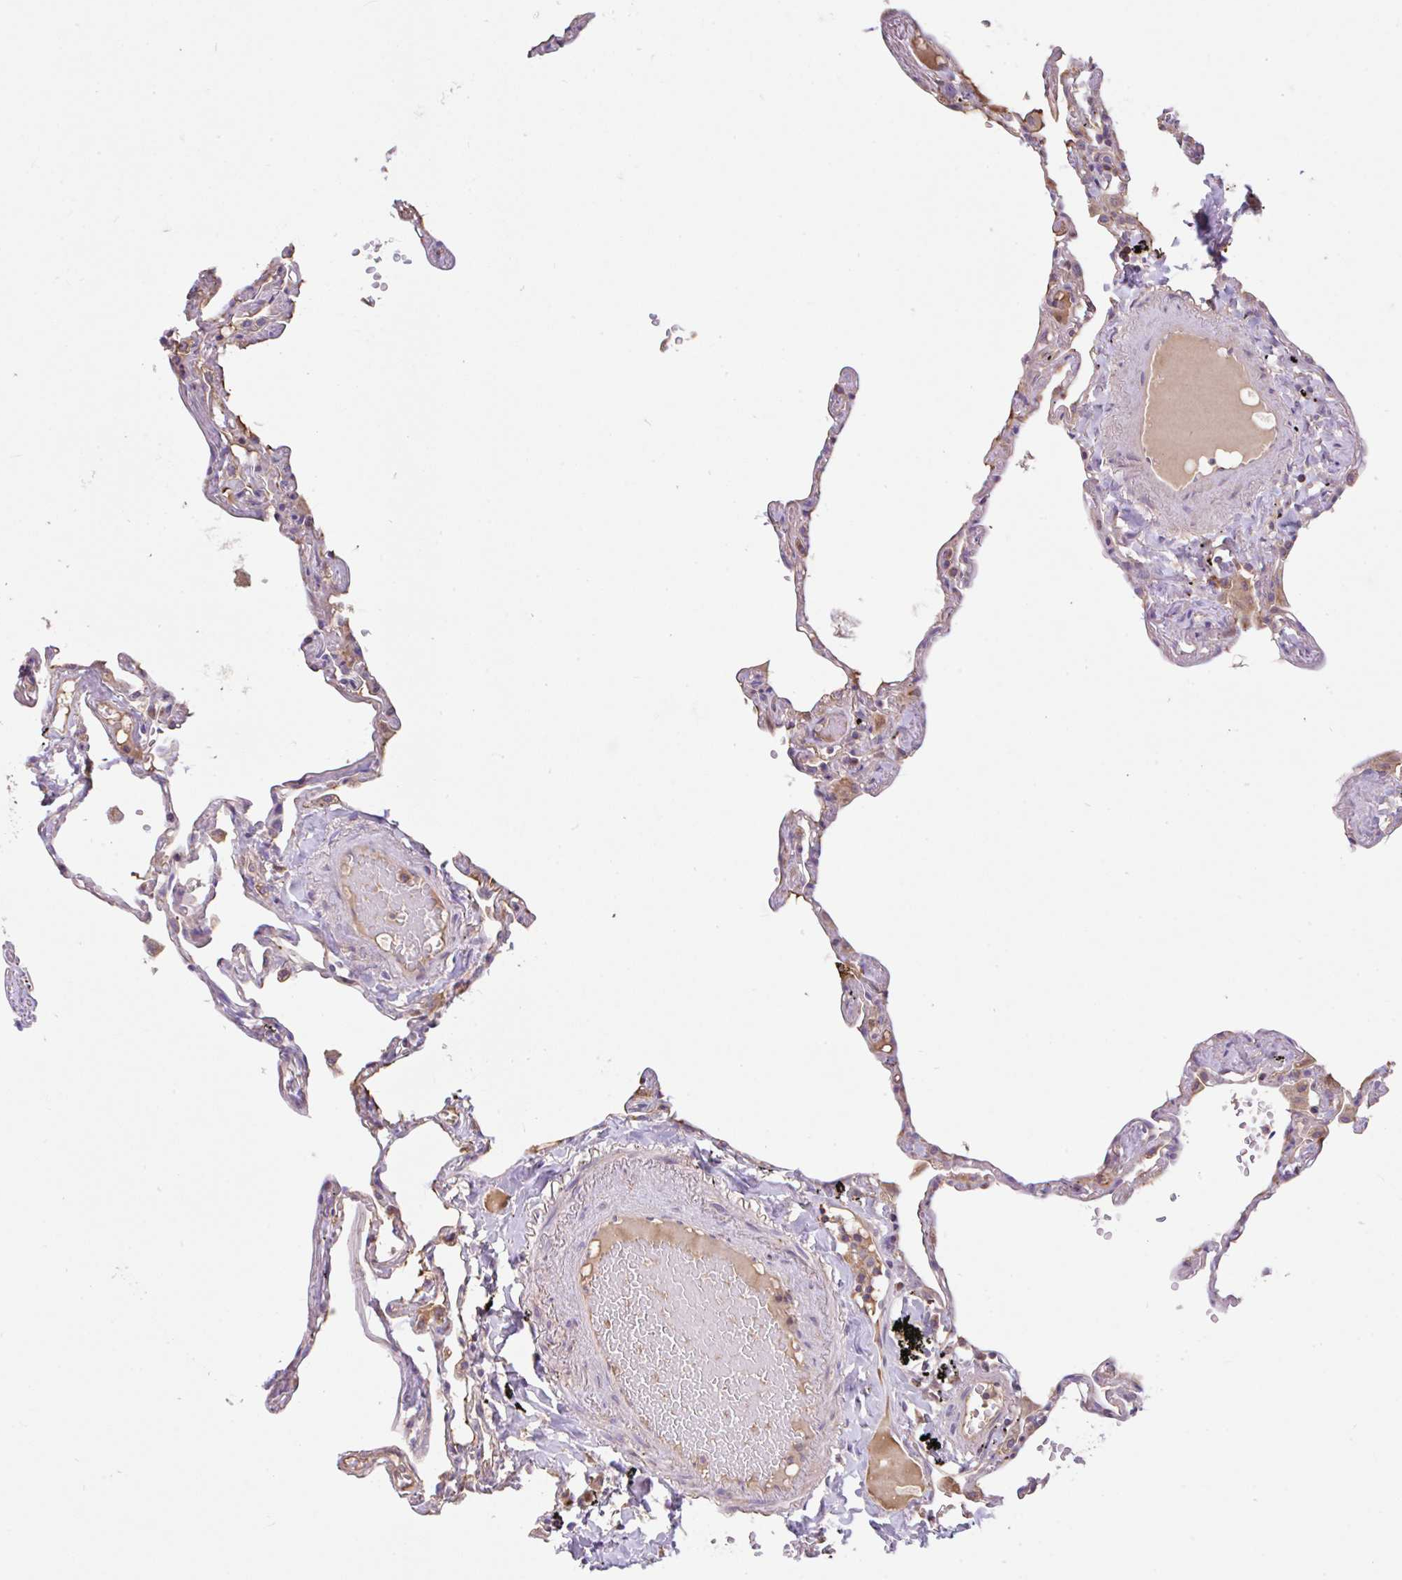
{"staining": {"intensity": "weak", "quantity": "<25%", "location": "cytoplasmic/membranous"}, "tissue": "lung", "cell_type": "Alveolar cells", "image_type": "normal", "snomed": [{"axis": "morphology", "description": "Normal tissue, NOS"}, {"axis": "topography", "description": "Lung"}], "caption": "IHC micrograph of unremarkable lung: human lung stained with DAB (3,3'-diaminobenzidine) exhibits no significant protein staining in alveolar cells.", "gene": "RALBP1", "patient": {"sex": "female", "age": 67}}